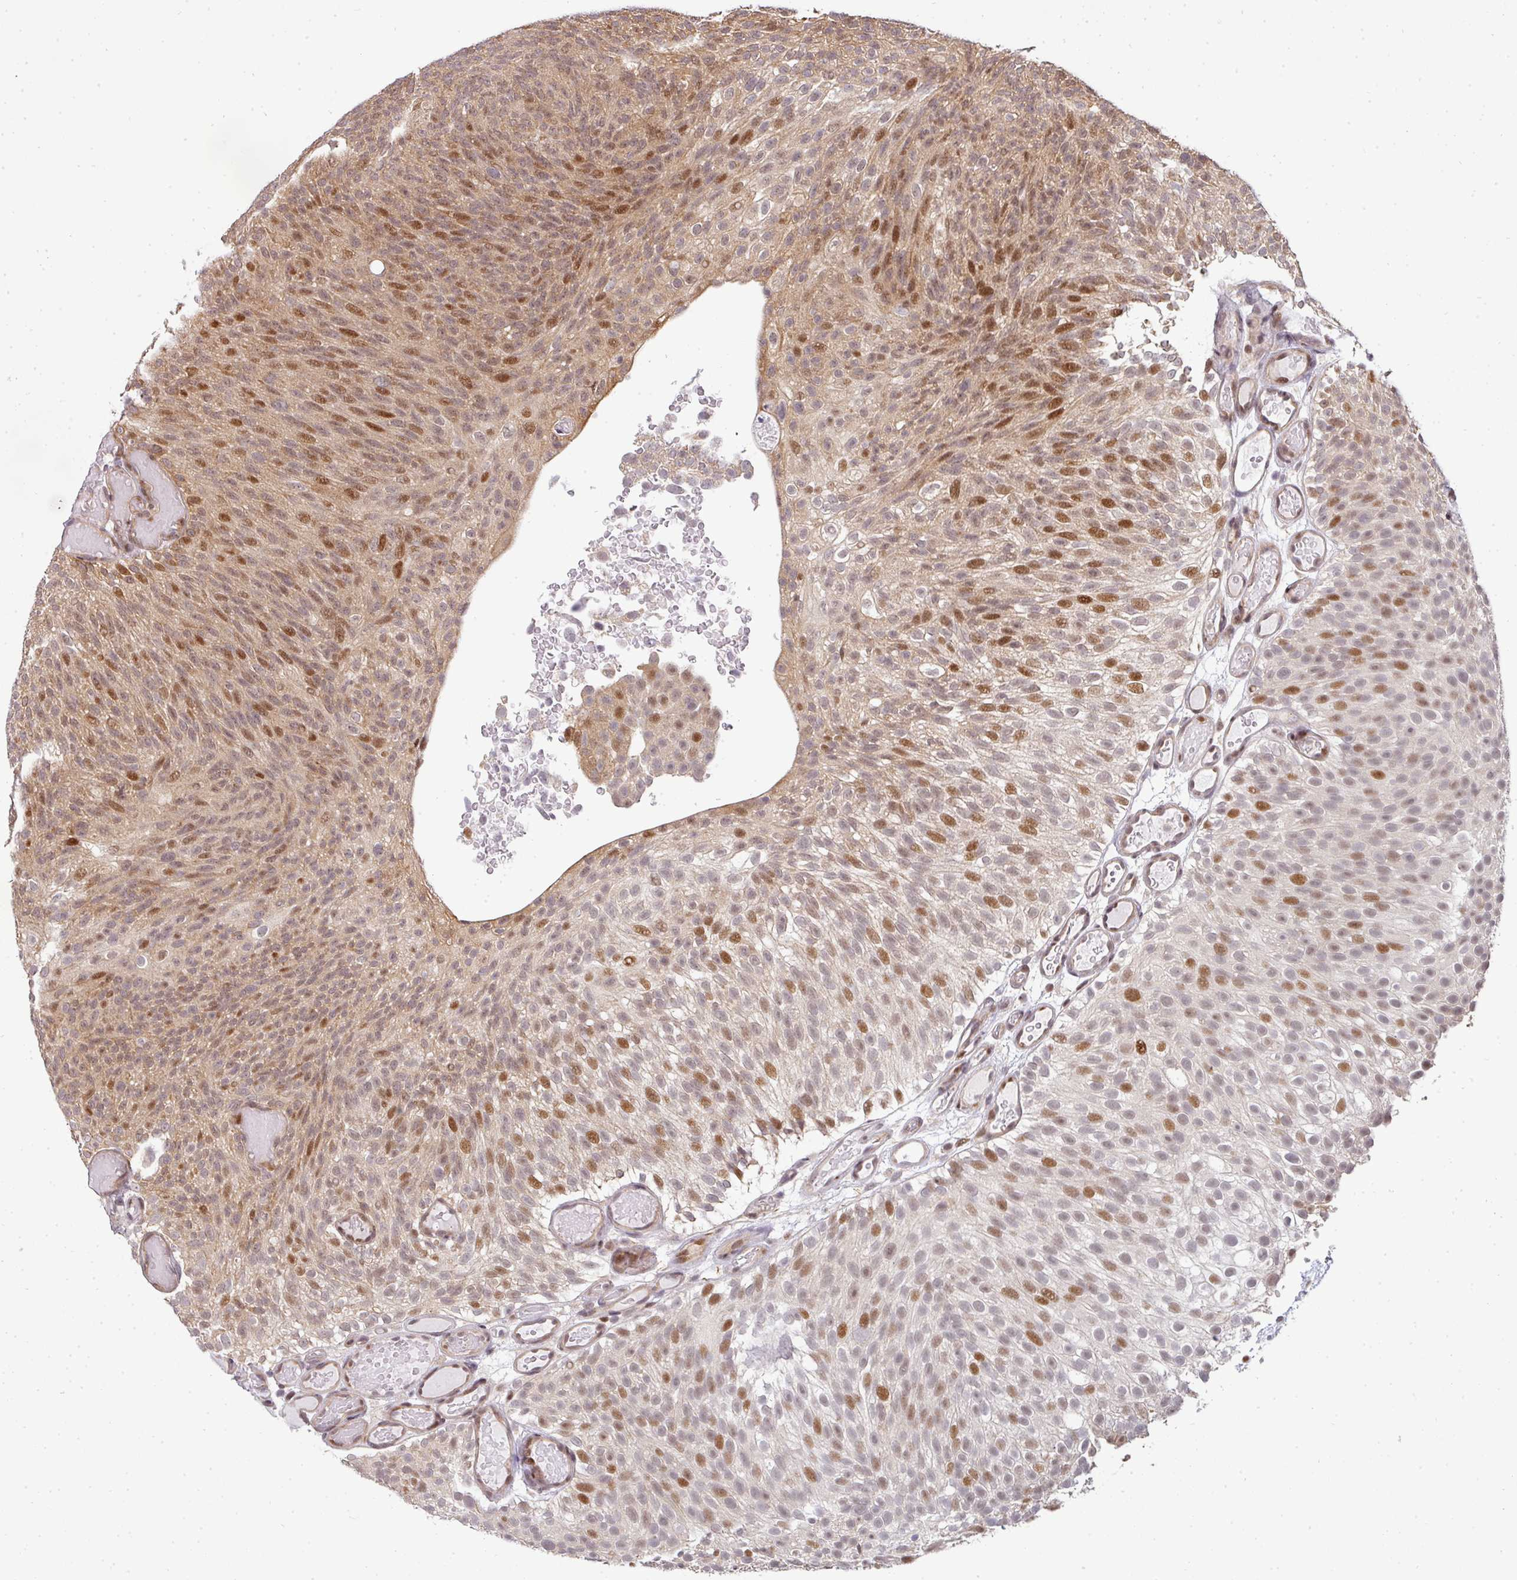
{"staining": {"intensity": "moderate", "quantity": "25%-75%", "location": "nuclear"}, "tissue": "urothelial cancer", "cell_type": "Tumor cells", "image_type": "cancer", "snomed": [{"axis": "morphology", "description": "Urothelial carcinoma, Low grade"}, {"axis": "topography", "description": "Urinary bladder"}], "caption": "This micrograph shows immunohistochemistry staining of human urothelial cancer, with medium moderate nuclear staining in about 25%-75% of tumor cells.", "gene": "PATZ1", "patient": {"sex": "male", "age": 78}}